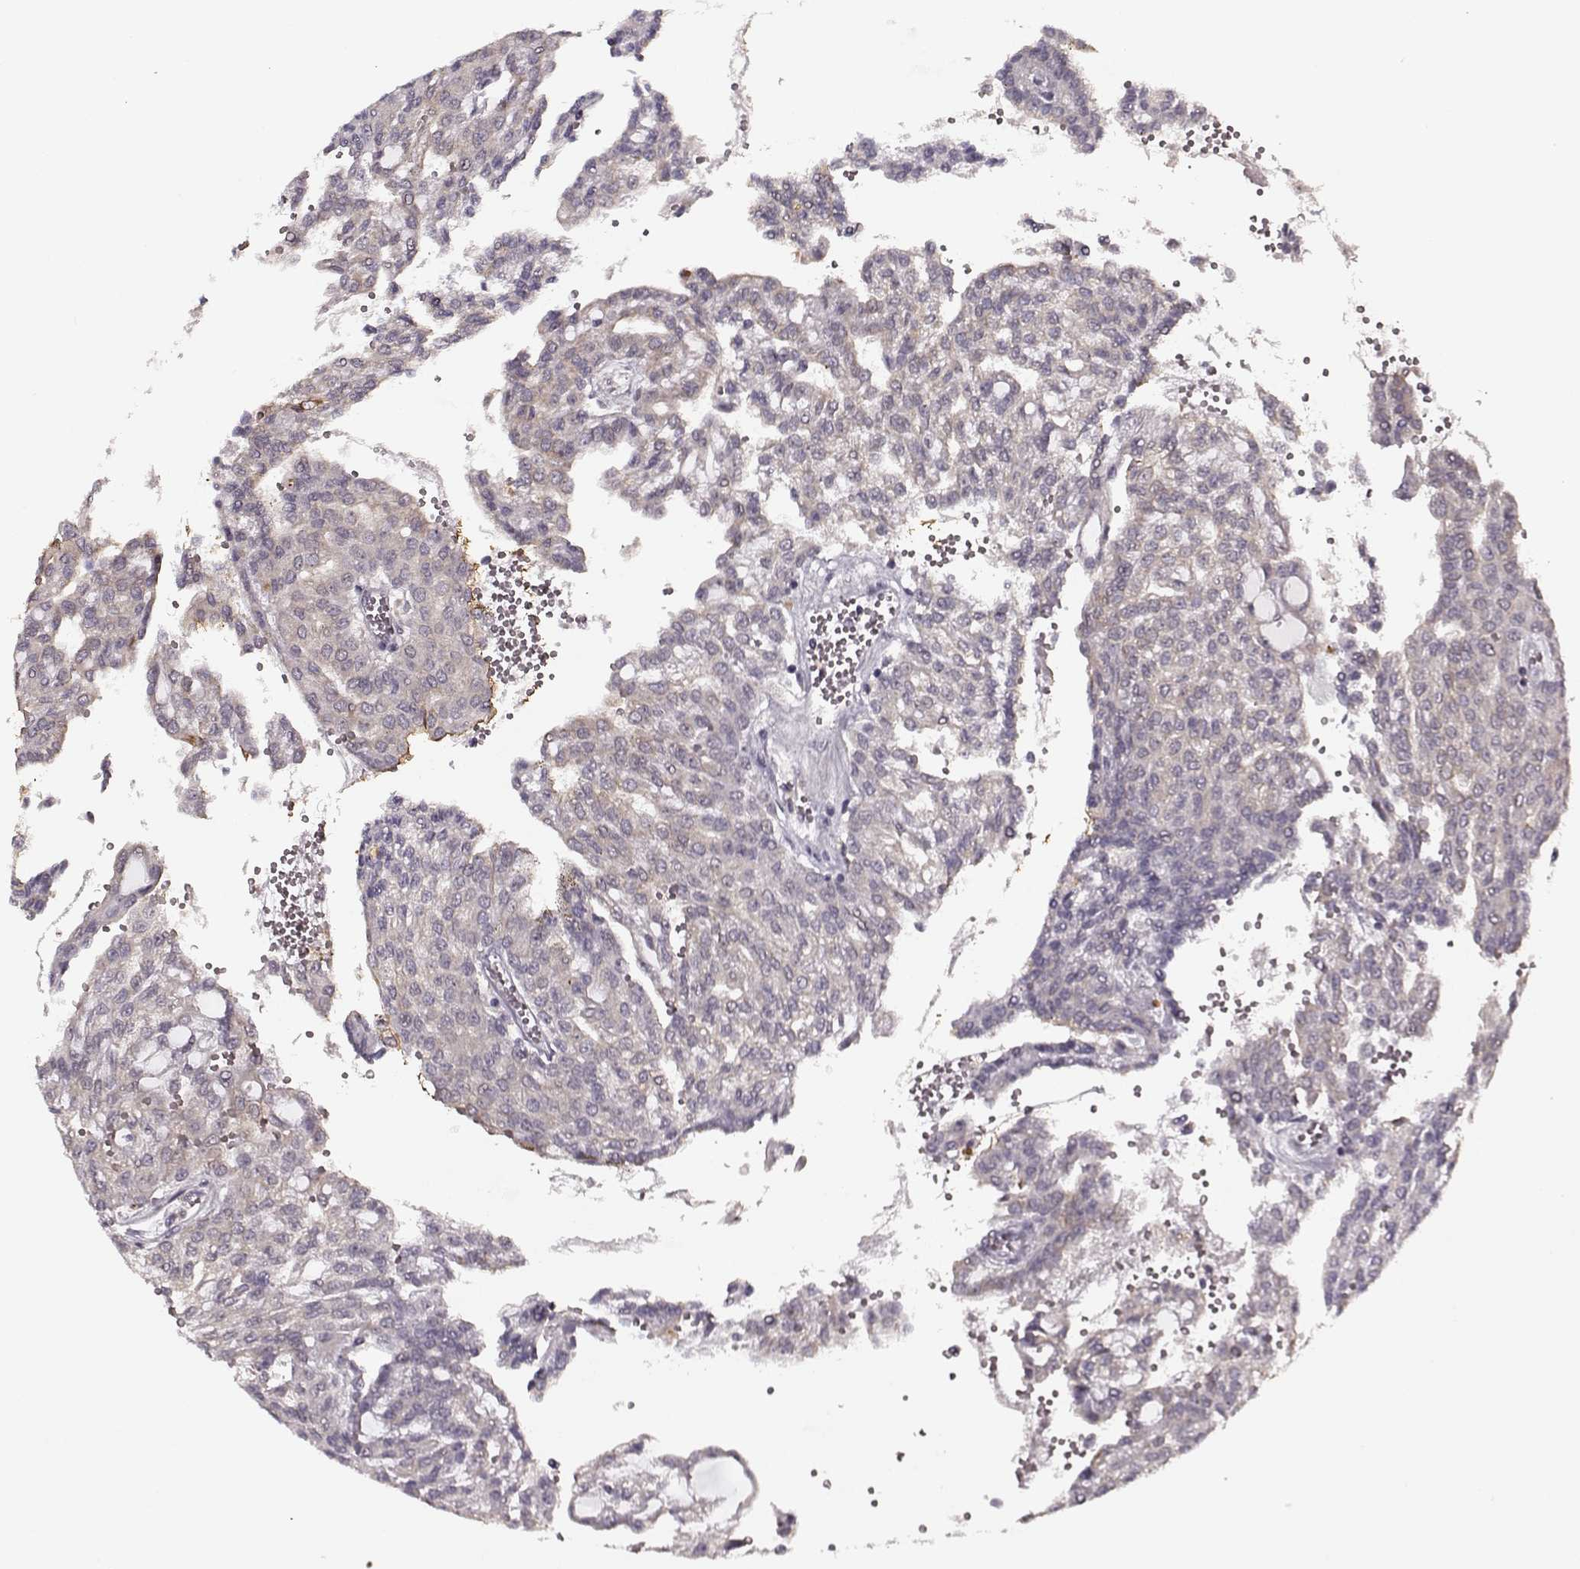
{"staining": {"intensity": "negative", "quantity": "none", "location": "none"}, "tissue": "renal cancer", "cell_type": "Tumor cells", "image_type": "cancer", "snomed": [{"axis": "morphology", "description": "Adenocarcinoma, NOS"}, {"axis": "topography", "description": "Kidney"}], "caption": "The photomicrograph shows no significant positivity in tumor cells of adenocarcinoma (renal).", "gene": "DENND4B", "patient": {"sex": "male", "age": 63}}